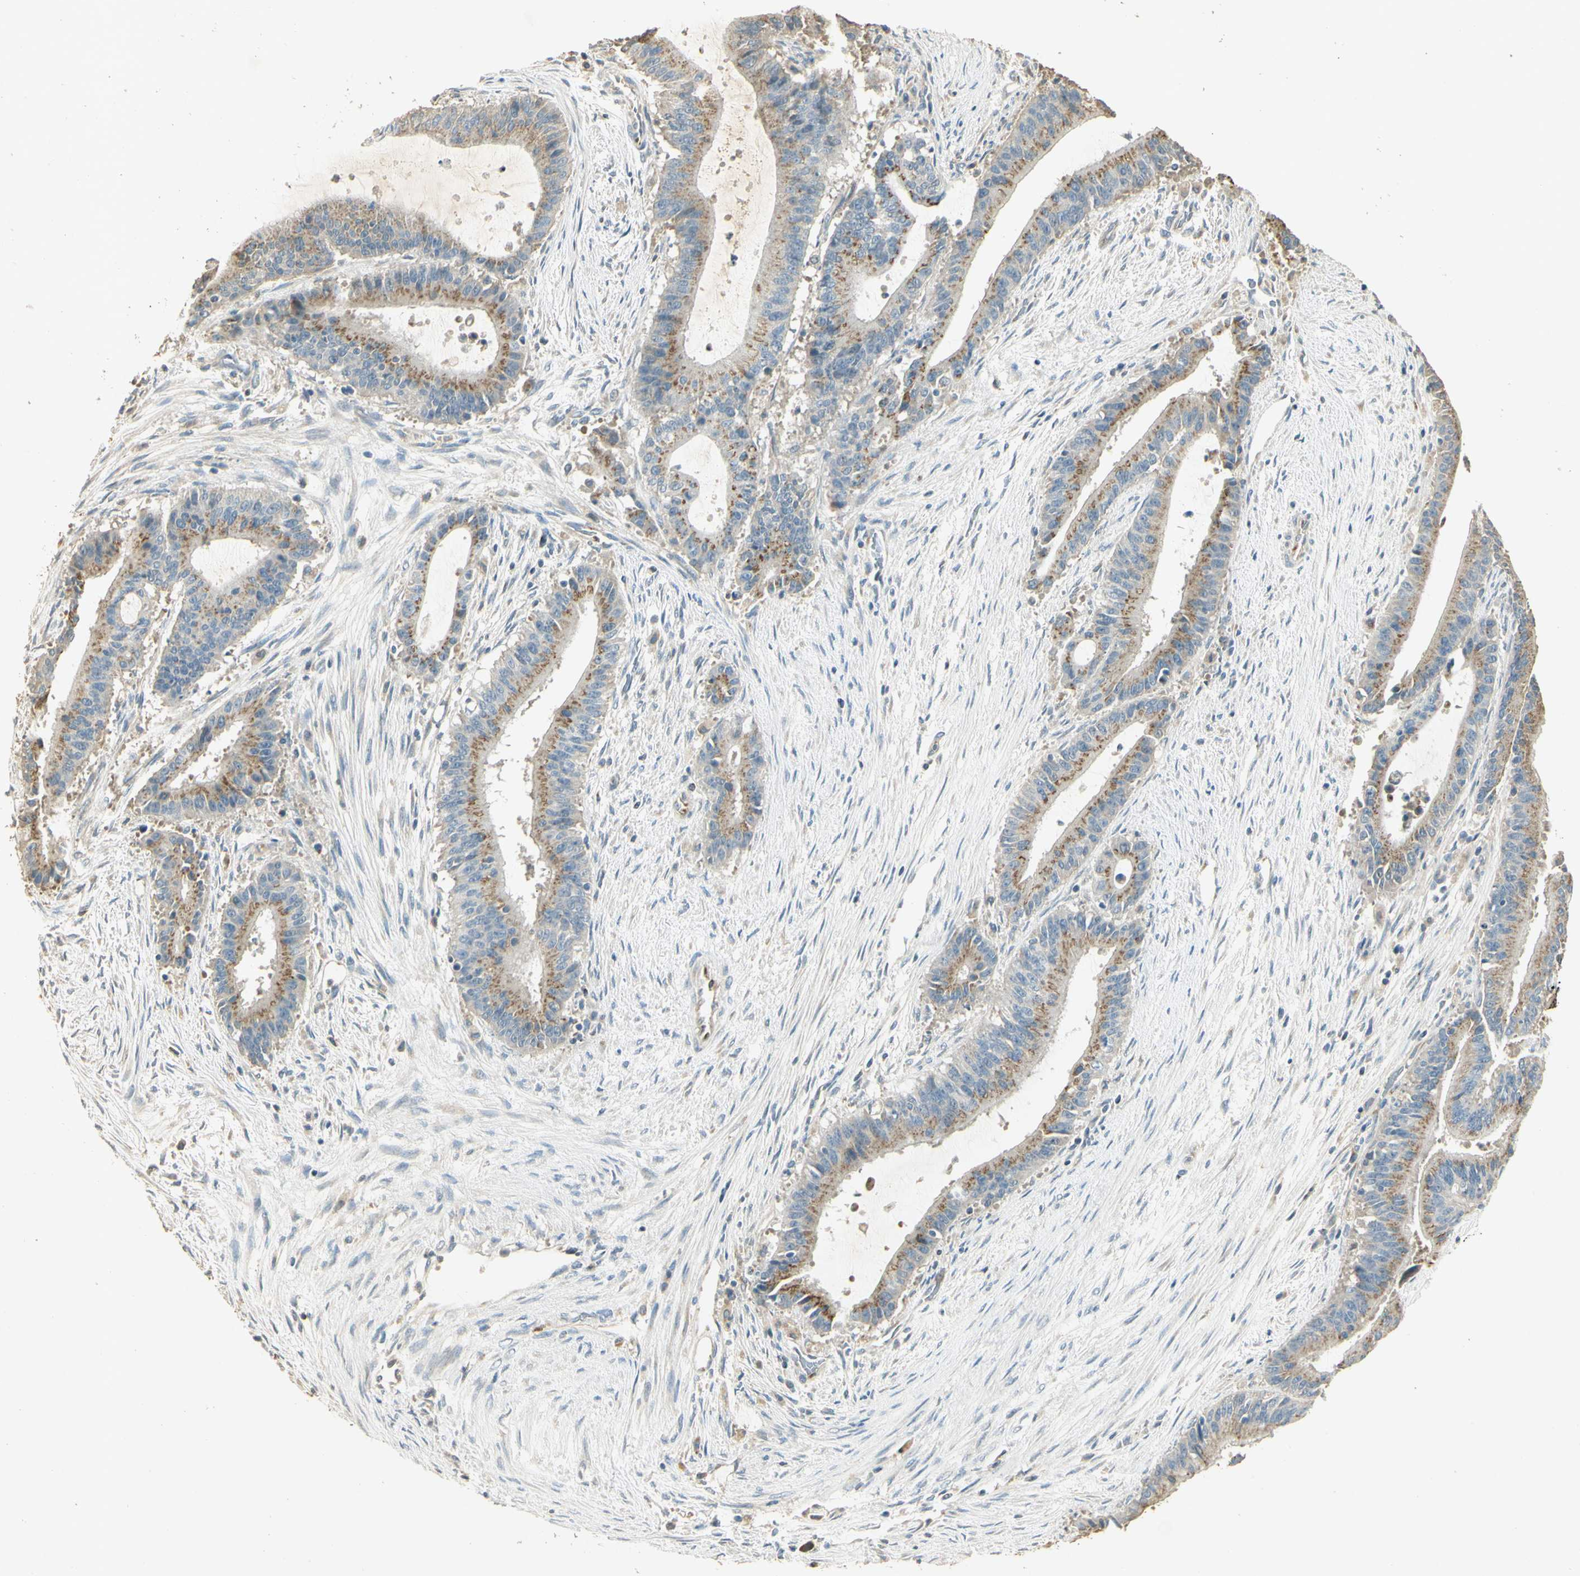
{"staining": {"intensity": "weak", "quantity": ">75%", "location": "cytoplasmic/membranous"}, "tissue": "liver cancer", "cell_type": "Tumor cells", "image_type": "cancer", "snomed": [{"axis": "morphology", "description": "Cholangiocarcinoma"}, {"axis": "topography", "description": "Liver"}], "caption": "Cholangiocarcinoma (liver) stained with a brown dye reveals weak cytoplasmic/membranous positive expression in approximately >75% of tumor cells.", "gene": "UXS1", "patient": {"sex": "female", "age": 73}}